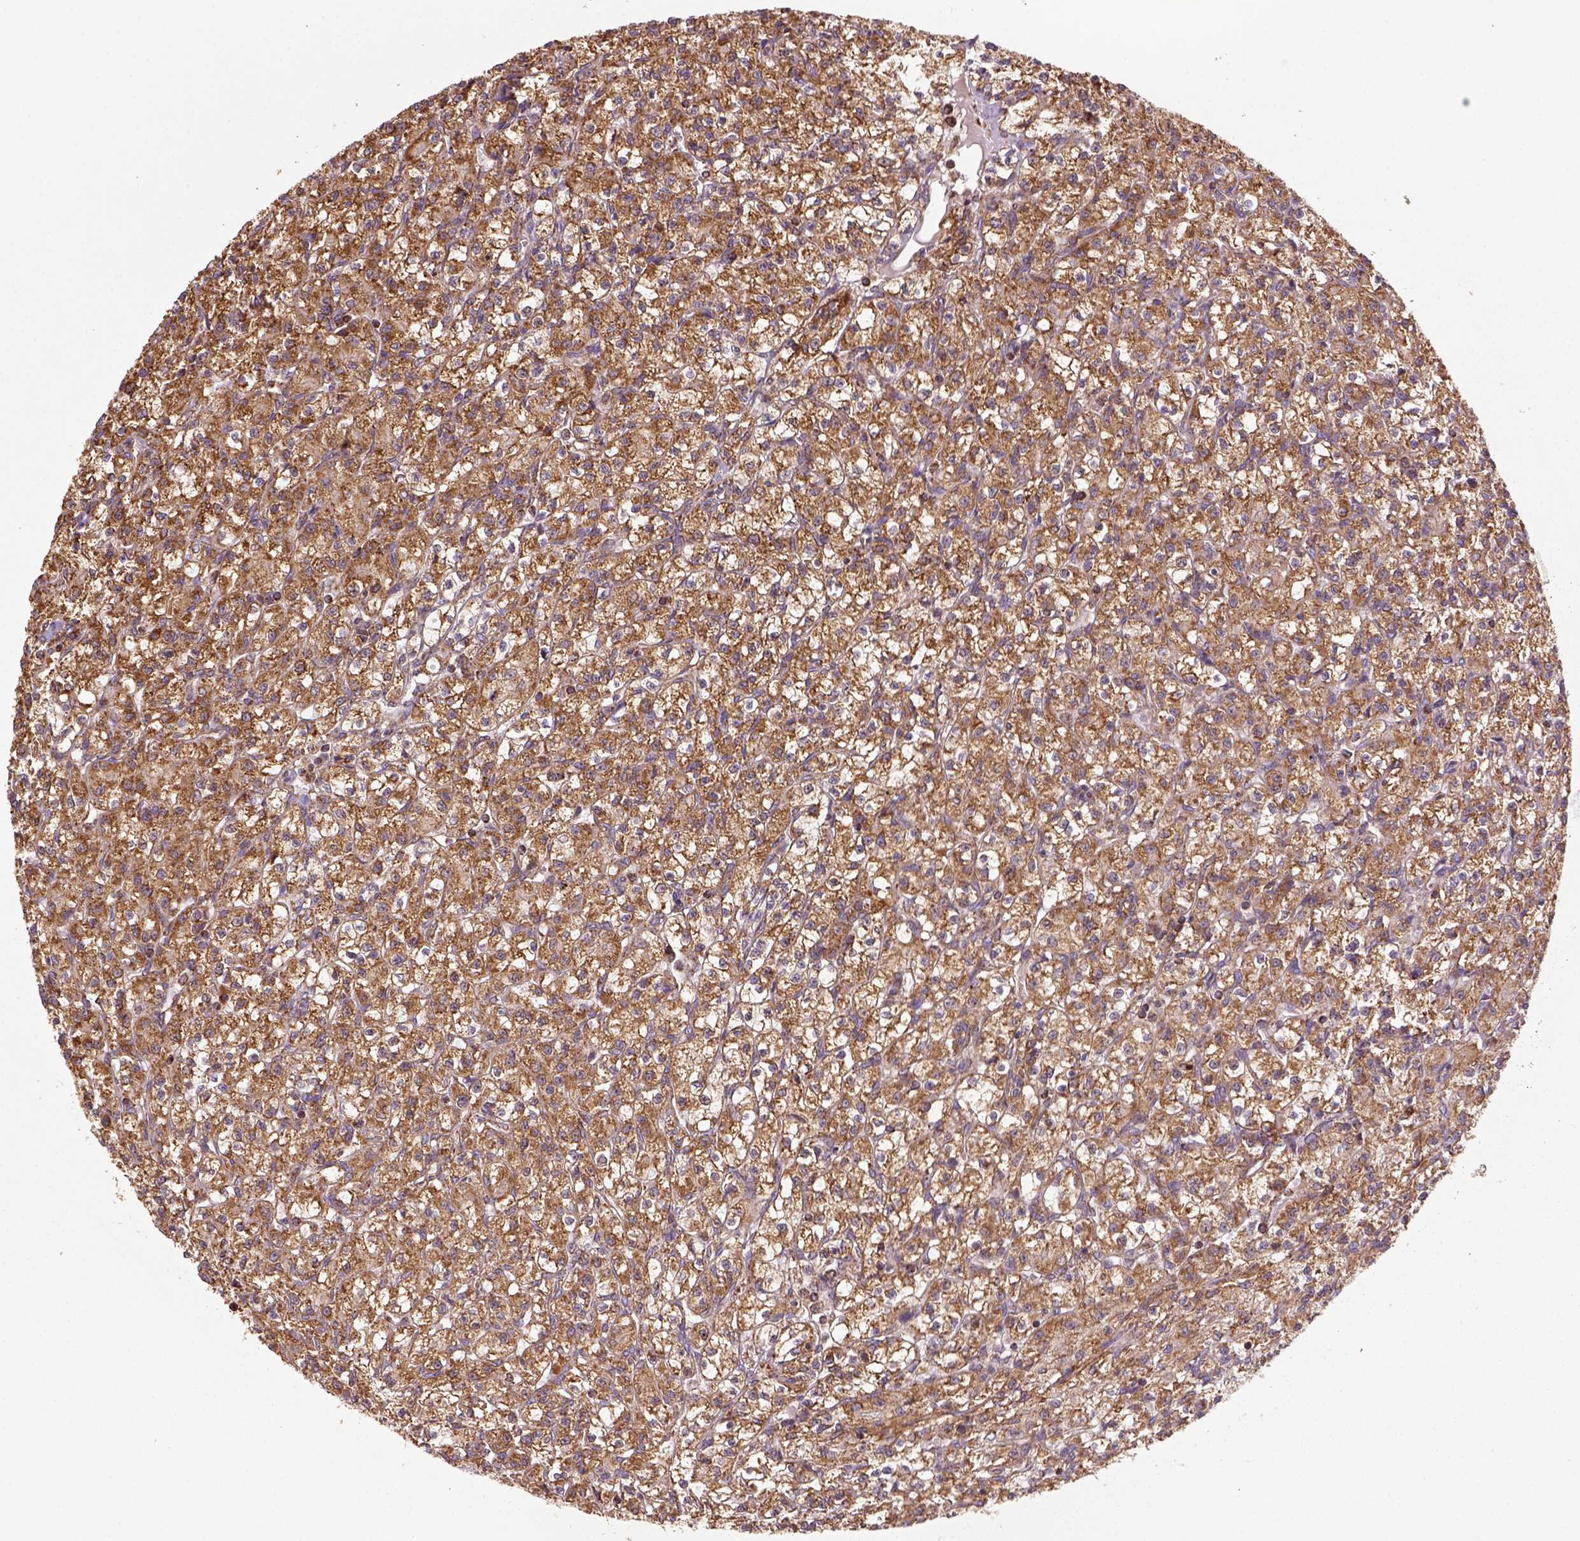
{"staining": {"intensity": "moderate", "quantity": ">75%", "location": "cytoplasmic/membranous"}, "tissue": "renal cancer", "cell_type": "Tumor cells", "image_type": "cancer", "snomed": [{"axis": "morphology", "description": "Adenocarcinoma, NOS"}, {"axis": "topography", "description": "Kidney"}], "caption": "DAB immunohistochemical staining of human adenocarcinoma (renal) shows moderate cytoplasmic/membranous protein staining in about >75% of tumor cells. (DAB (3,3'-diaminobenzidine) IHC, brown staining for protein, blue staining for nuclei).", "gene": "MAPK8IP3", "patient": {"sex": "female", "age": 70}}